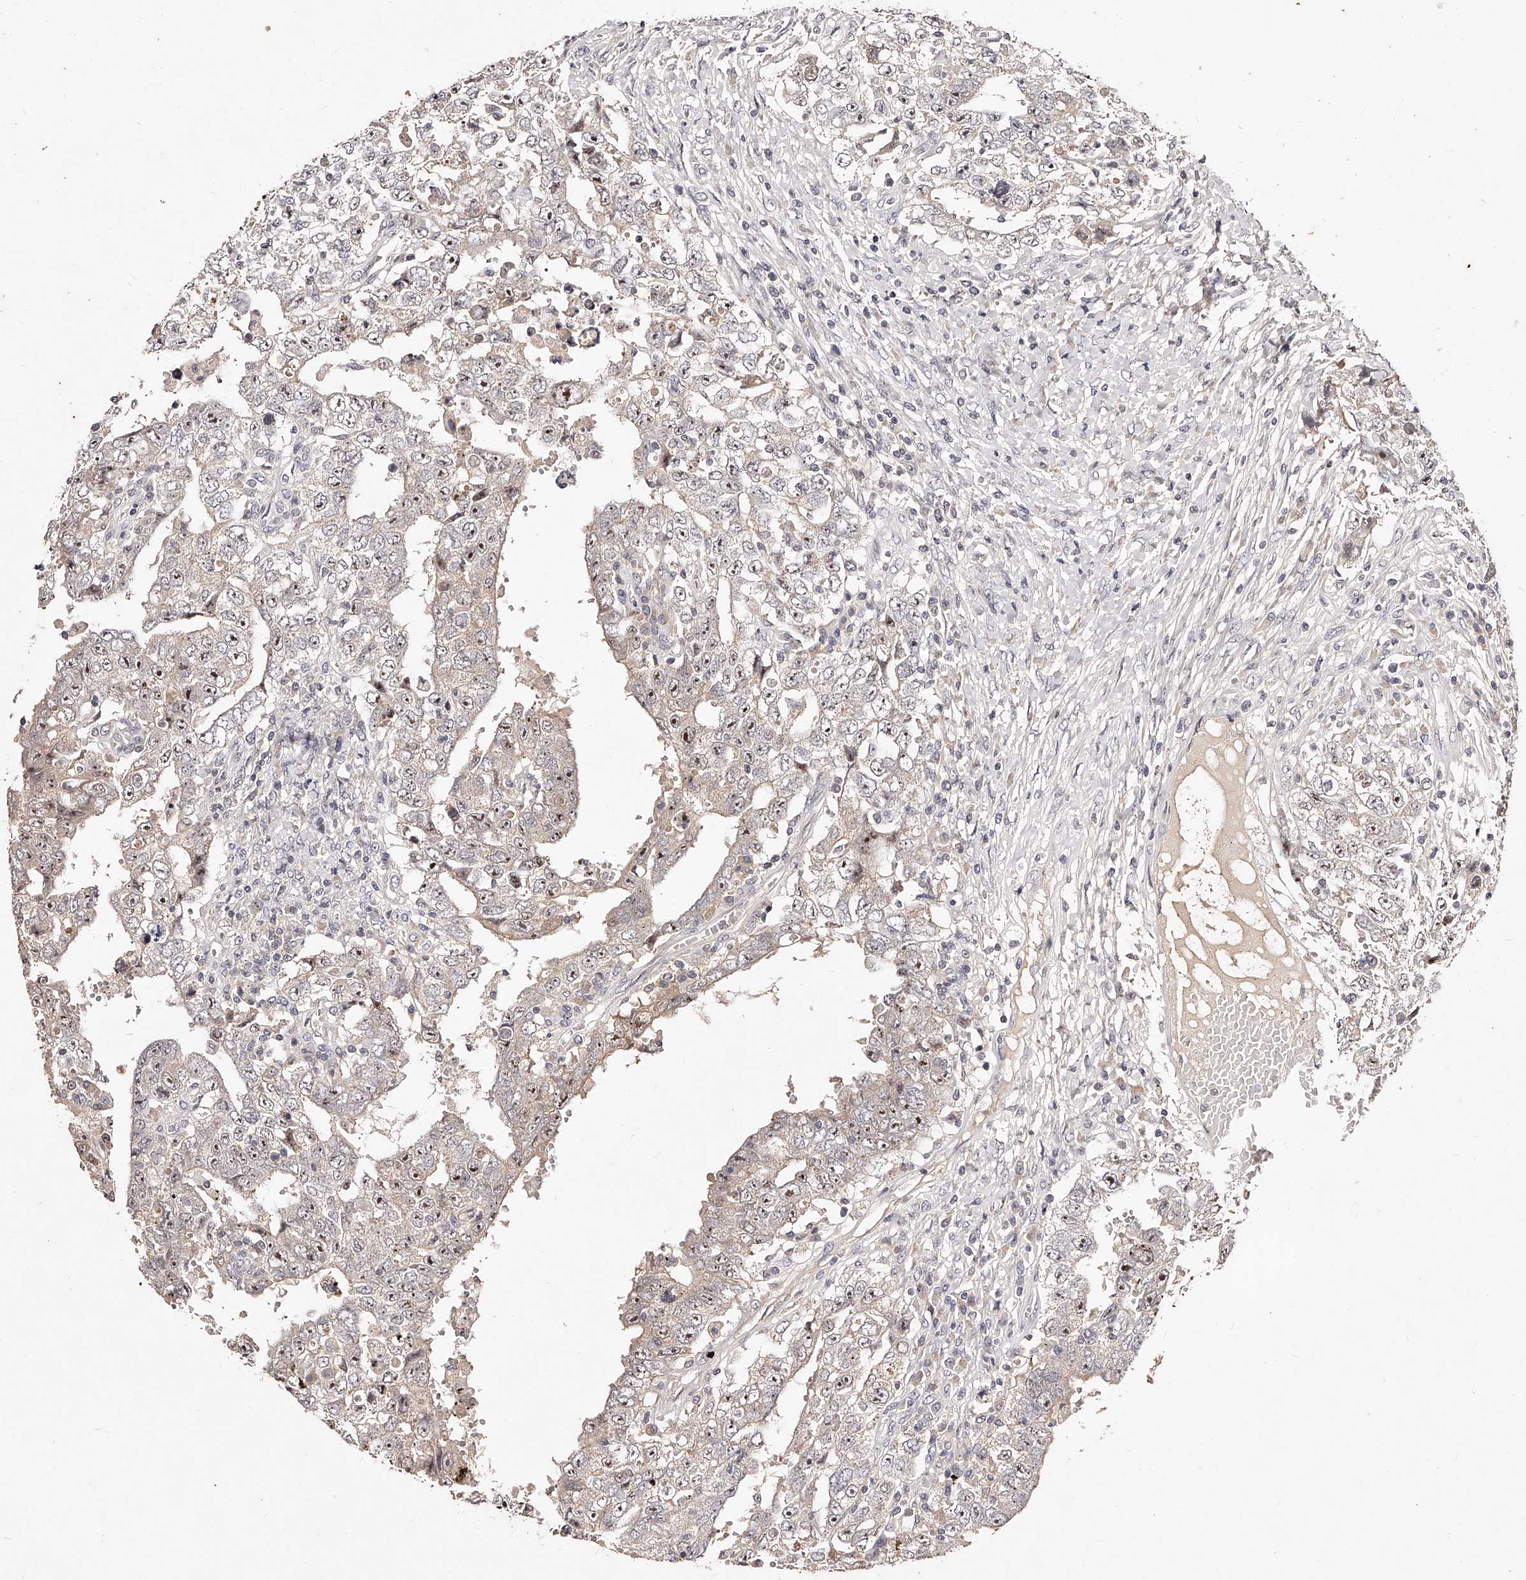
{"staining": {"intensity": "weak", "quantity": "25%-75%", "location": "nuclear"}, "tissue": "testis cancer", "cell_type": "Tumor cells", "image_type": "cancer", "snomed": [{"axis": "morphology", "description": "Carcinoma, Embryonal, NOS"}, {"axis": "topography", "description": "Testis"}], "caption": "A low amount of weak nuclear staining is seen in about 25%-75% of tumor cells in testis embryonal carcinoma tissue.", "gene": "PHACTR1", "patient": {"sex": "male", "age": 26}}